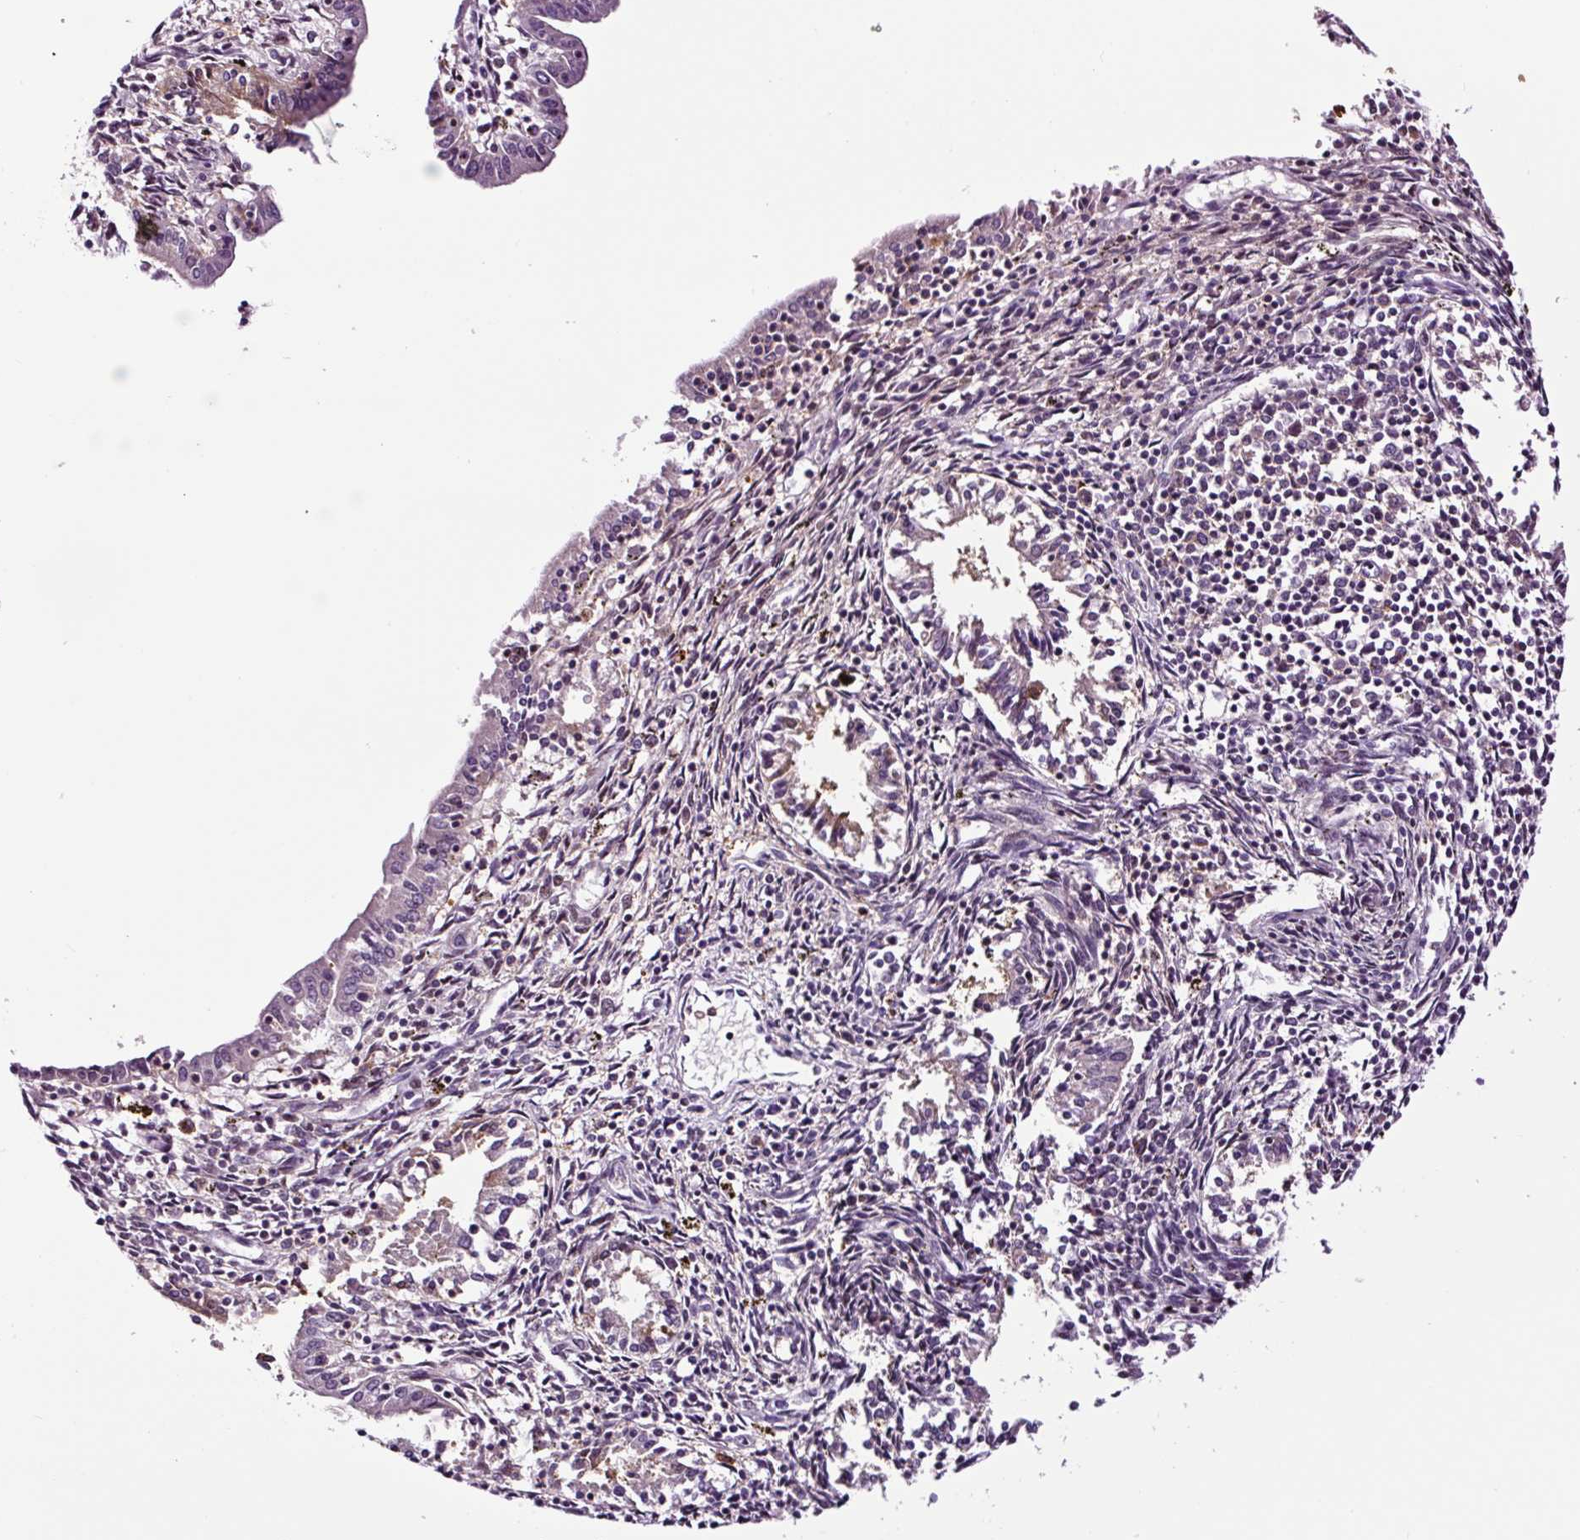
{"staining": {"intensity": "negative", "quantity": "none", "location": "none"}, "tissue": "endometrium", "cell_type": "Cells in endometrial stroma", "image_type": "normal", "snomed": [{"axis": "morphology", "description": "Normal tissue, NOS"}, {"axis": "topography", "description": "Endometrium"}], "caption": "Immunohistochemical staining of benign endometrium shows no significant staining in cells in endometrial stroma. (Brightfield microscopy of DAB (3,3'-diaminobenzidine) immunohistochemistry (IHC) at high magnification).", "gene": "TAFA3", "patient": {"sex": "female", "age": 41}}